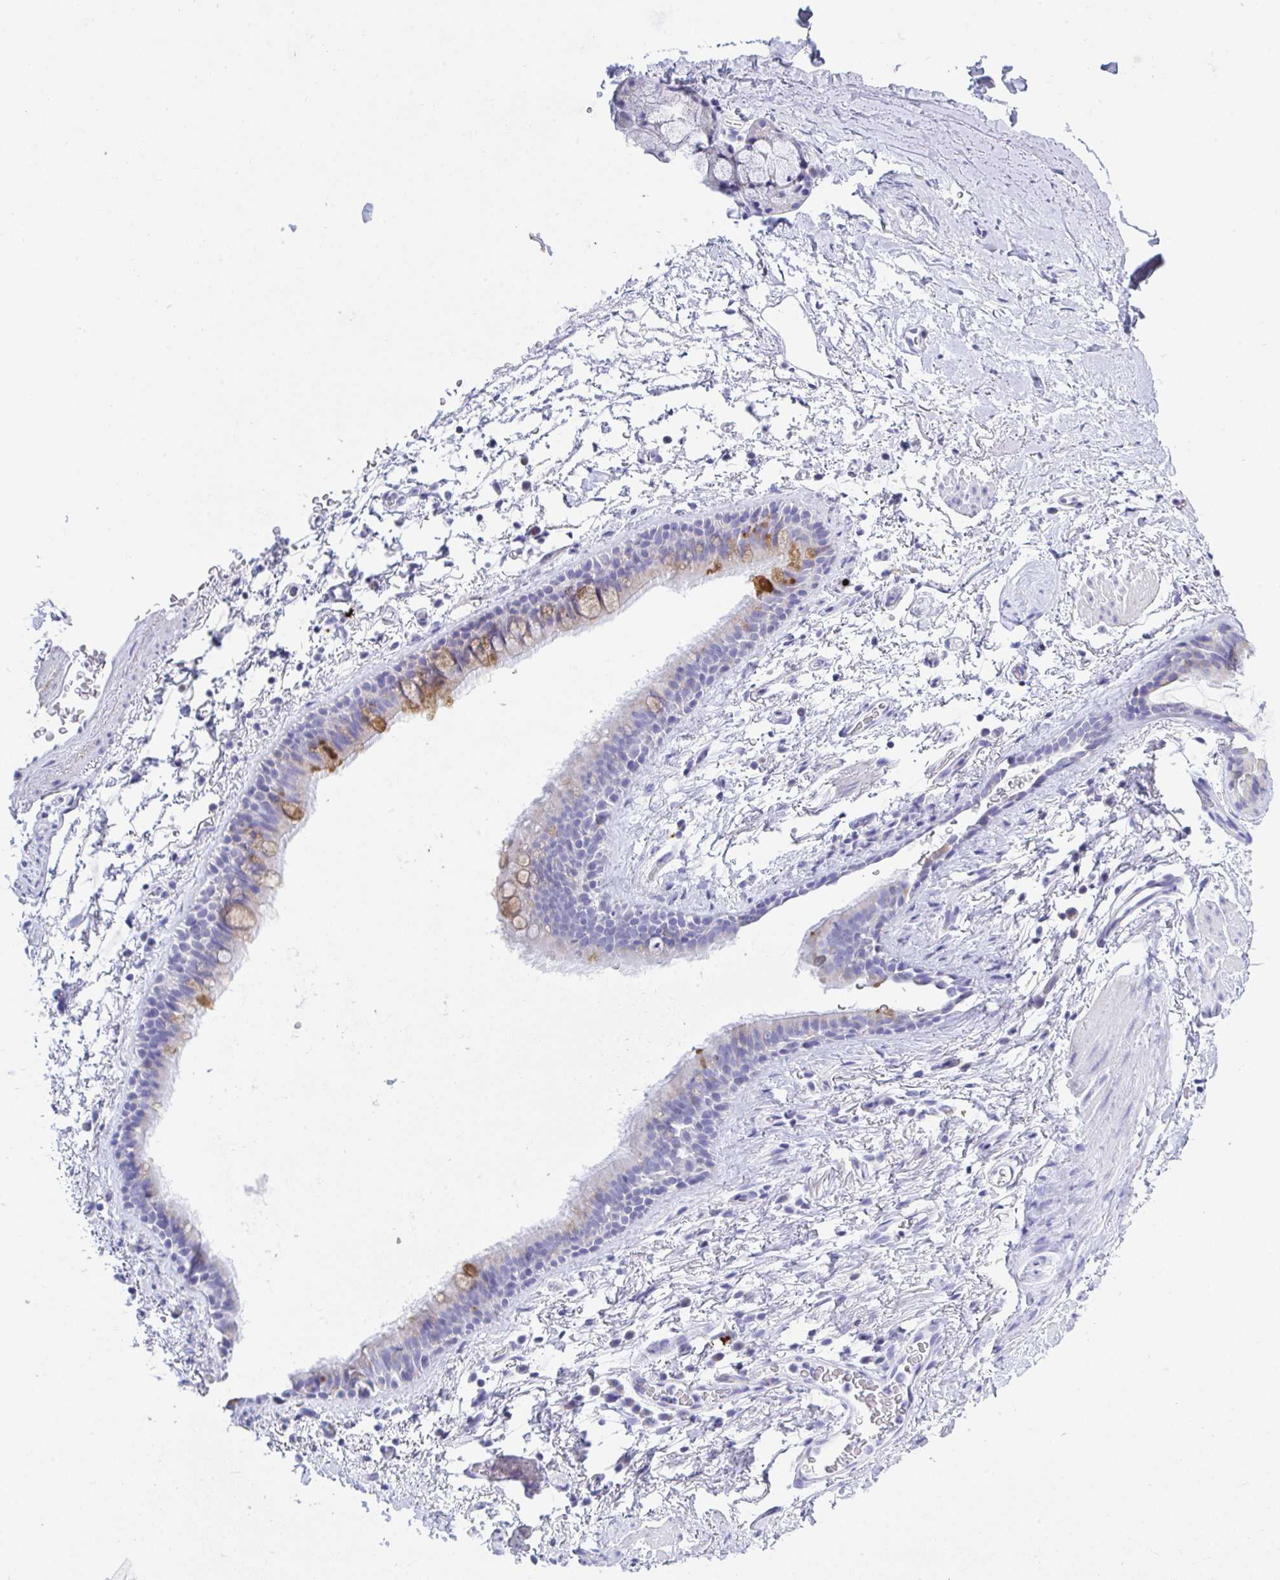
{"staining": {"intensity": "negative", "quantity": "none", "location": "none"}, "tissue": "soft tissue", "cell_type": "Chondrocytes", "image_type": "normal", "snomed": [{"axis": "morphology", "description": "Normal tissue, NOS"}, {"axis": "topography", "description": "Lymph node"}, {"axis": "topography", "description": "Cartilage tissue"}, {"axis": "topography", "description": "Bronchus"}], "caption": "The IHC histopathology image has no significant staining in chondrocytes of soft tissue.", "gene": "FRMD3", "patient": {"sex": "female", "age": 70}}